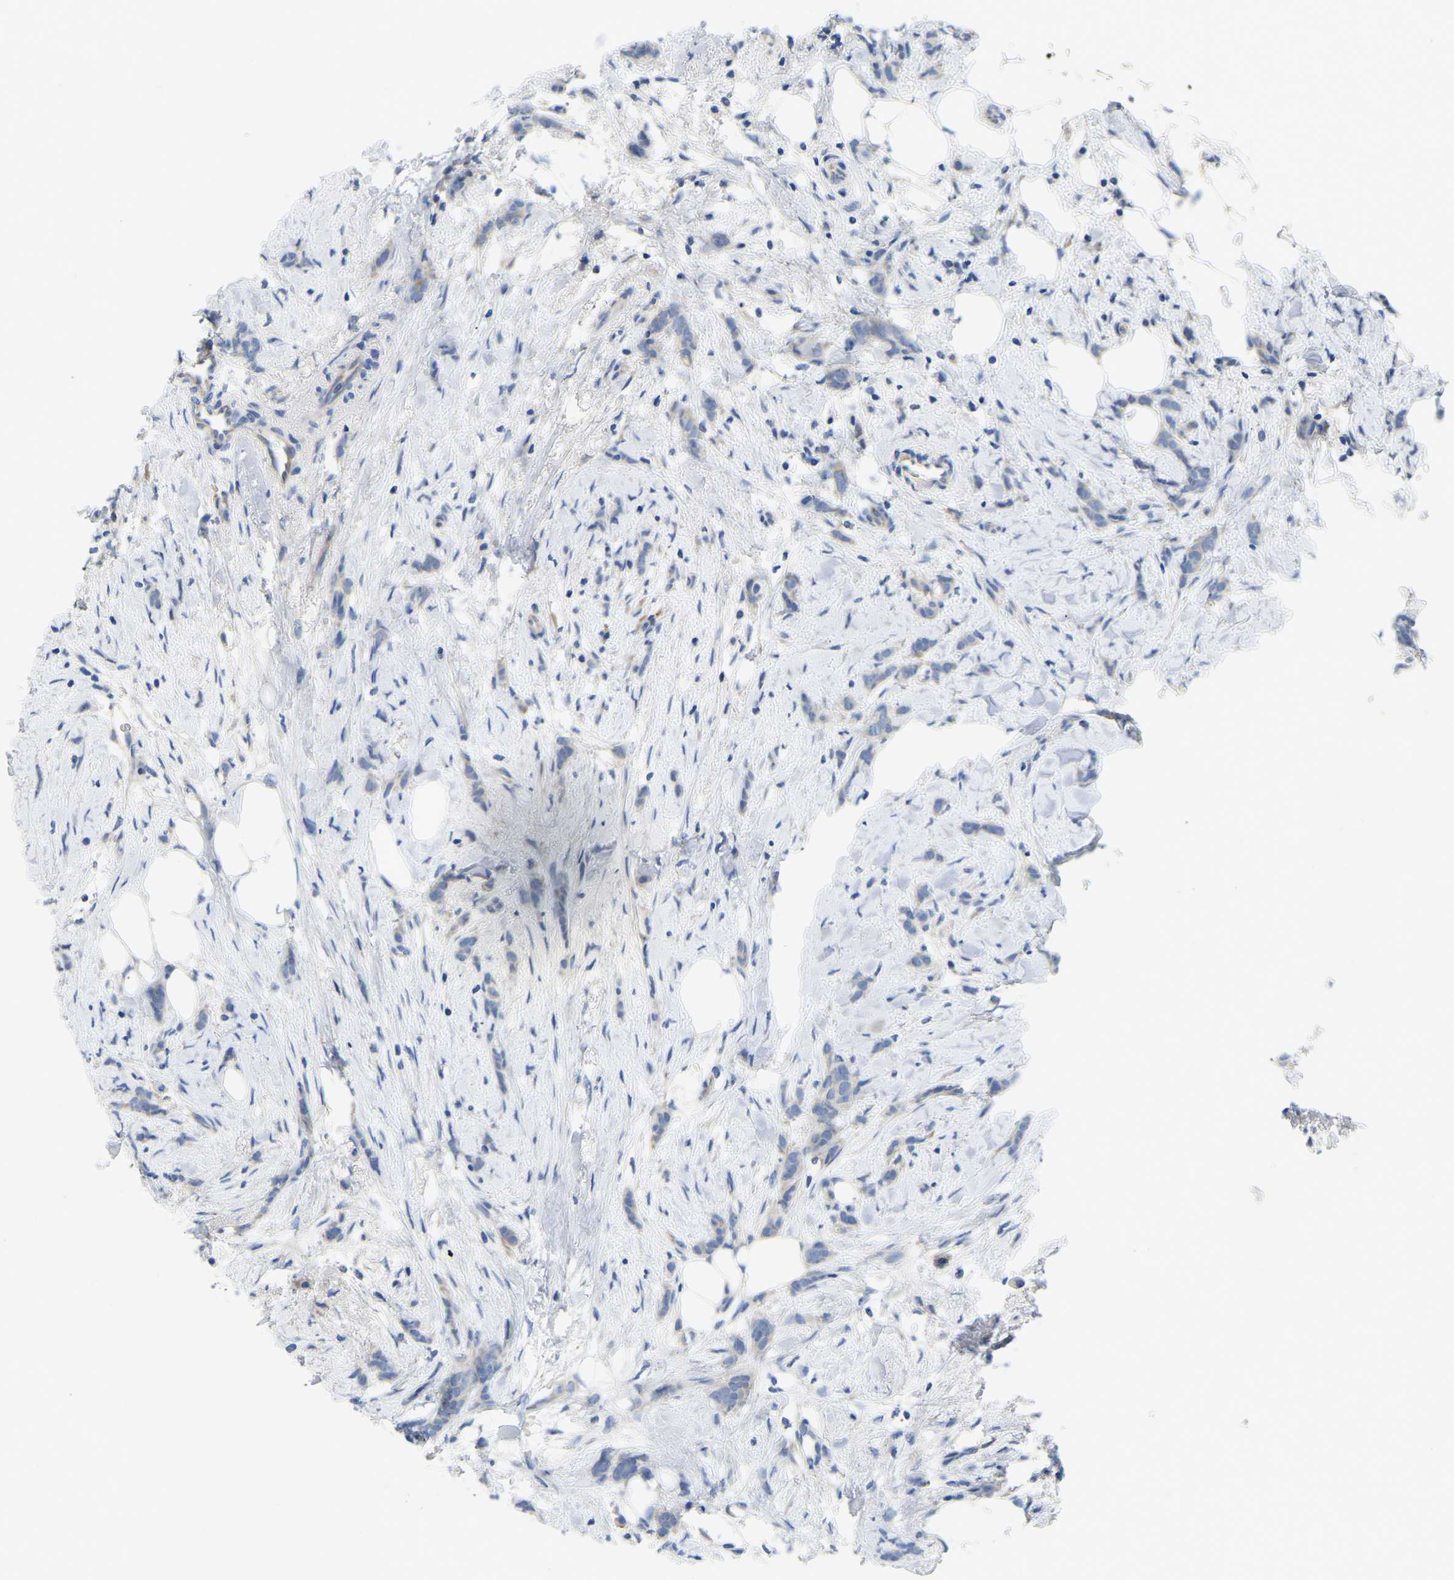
{"staining": {"intensity": "weak", "quantity": "<25%", "location": "cytoplasmic/membranous"}, "tissue": "breast cancer", "cell_type": "Tumor cells", "image_type": "cancer", "snomed": [{"axis": "morphology", "description": "Lobular carcinoma, in situ"}, {"axis": "morphology", "description": "Lobular carcinoma"}, {"axis": "topography", "description": "Breast"}], "caption": "IHC image of human breast cancer (lobular carcinoma) stained for a protein (brown), which displays no expression in tumor cells.", "gene": "ABCA10", "patient": {"sex": "female", "age": 41}}